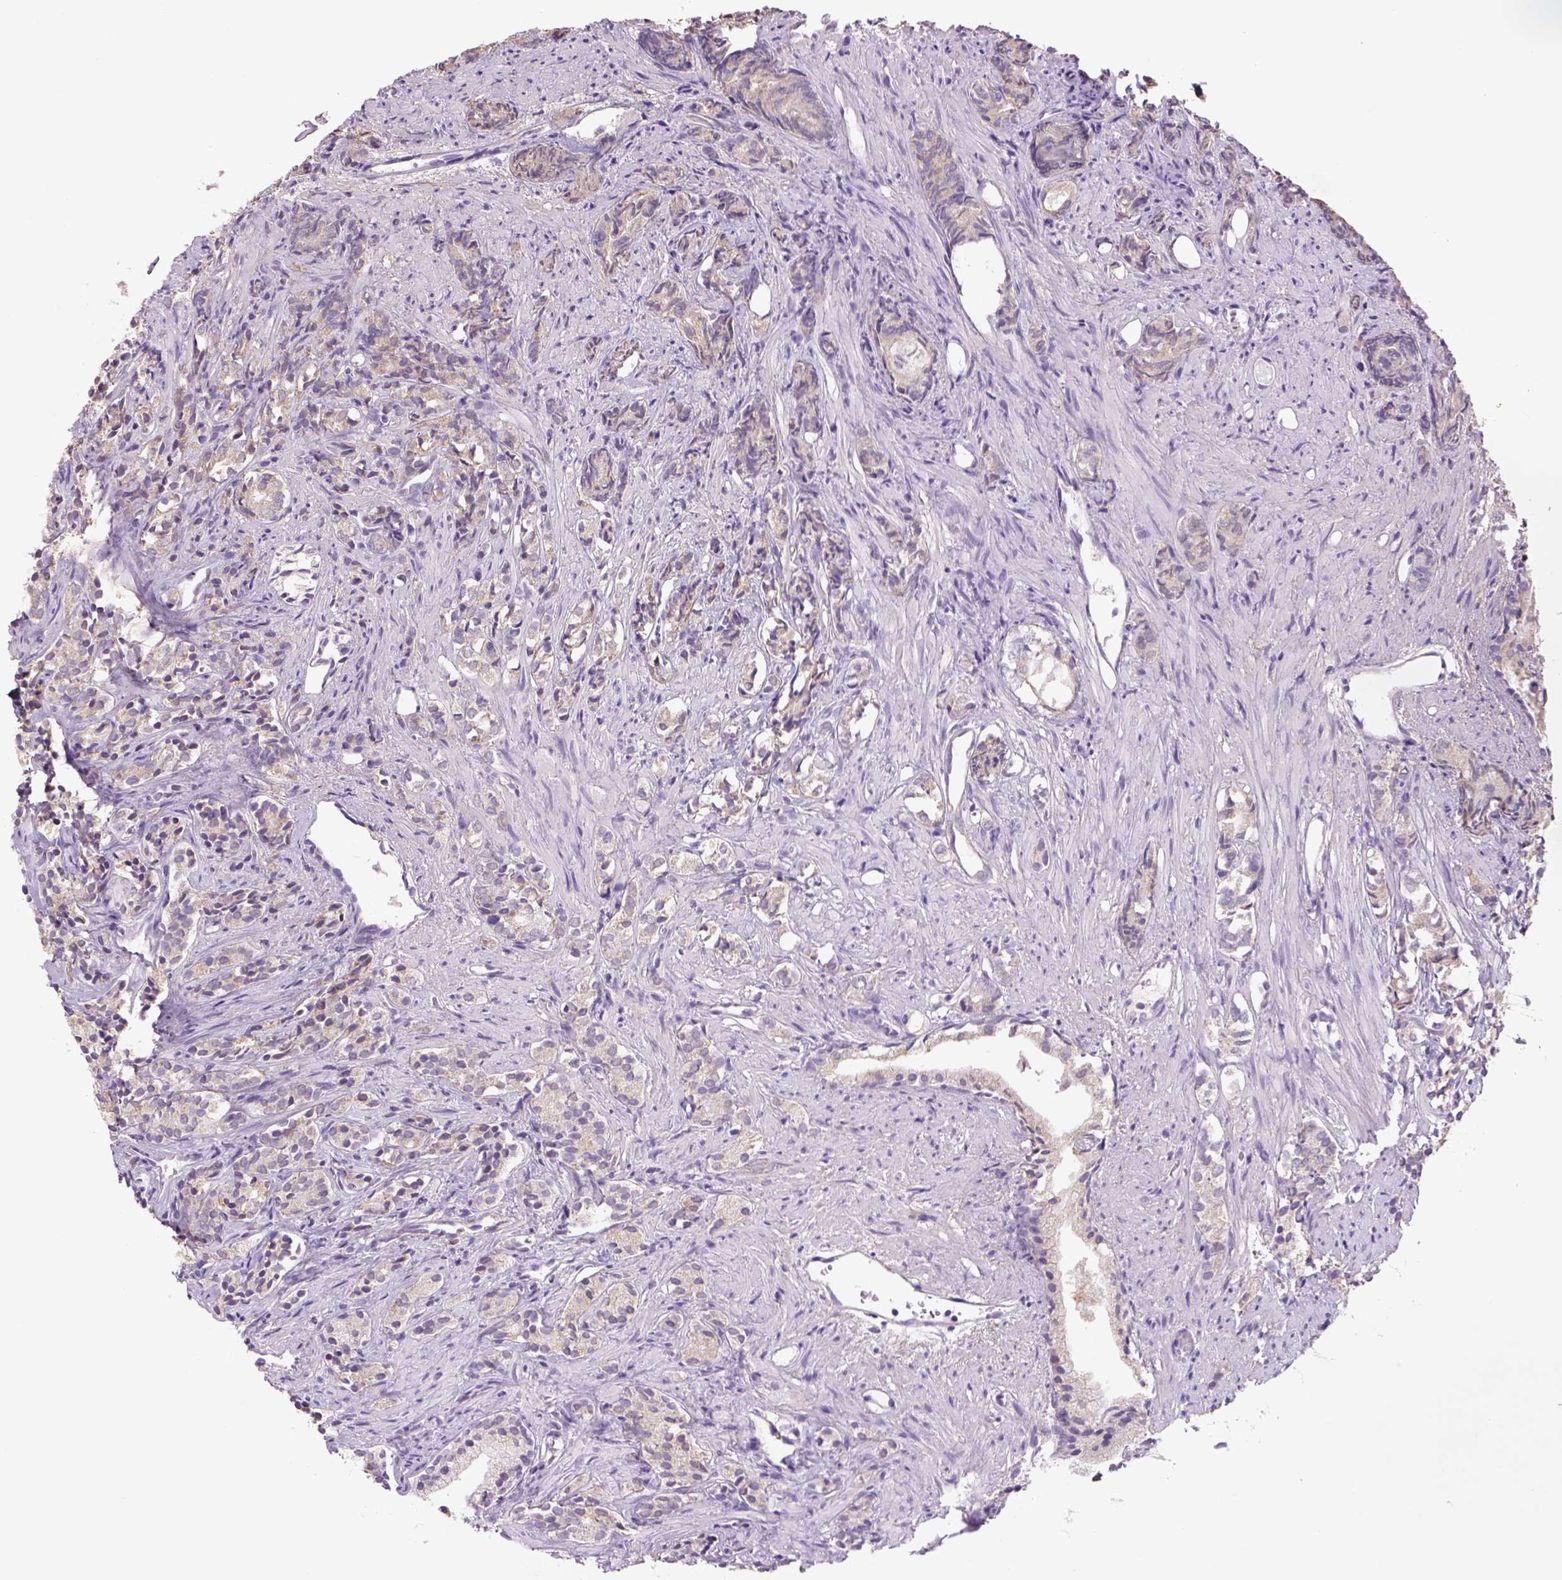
{"staining": {"intensity": "weak", "quantity": ">75%", "location": "cytoplasmic/membranous"}, "tissue": "prostate cancer", "cell_type": "Tumor cells", "image_type": "cancer", "snomed": [{"axis": "morphology", "description": "Adenocarcinoma, High grade"}, {"axis": "topography", "description": "Prostate"}], "caption": "This micrograph shows immunohistochemistry staining of human adenocarcinoma (high-grade) (prostate), with low weak cytoplasmic/membranous positivity in about >75% of tumor cells.", "gene": "NAALAD2", "patient": {"sex": "male", "age": 84}}